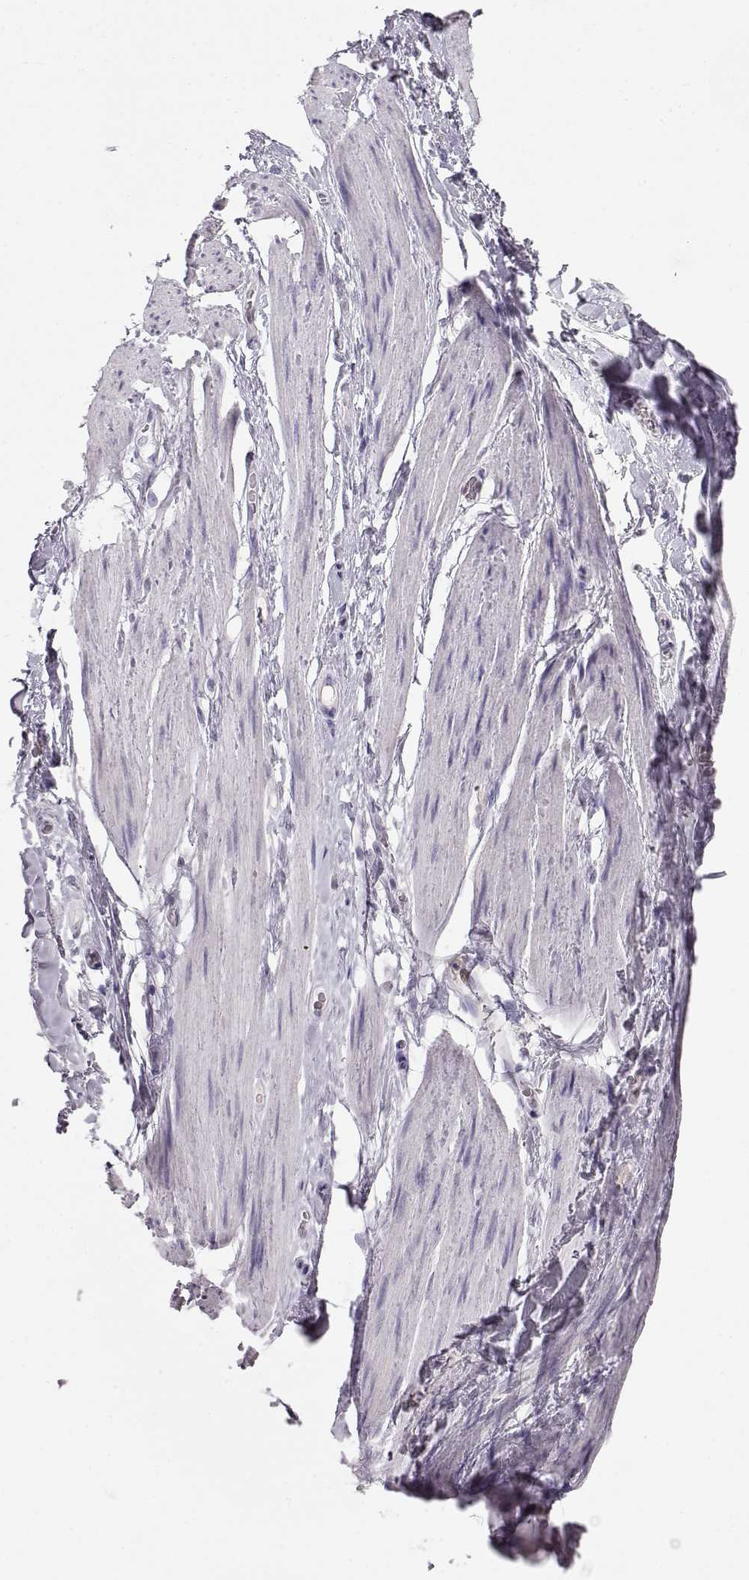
{"staining": {"intensity": "negative", "quantity": "none", "location": "none"}, "tissue": "soft tissue", "cell_type": "Fibroblasts", "image_type": "normal", "snomed": [{"axis": "morphology", "description": "Normal tissue, NOS"}, {"axis": "topography", "description": "Anal"}, {"axis": "topography", "description": "Peripheral nerve tissue"}], "caption": "Immunohistochemistry (IHC) micrograph of normal human soft tissue stained for a protein (brown), which shows no staining in fibroblasts.", "gene": "OPN5", "patient": {"sex": "male", "age": 53}}